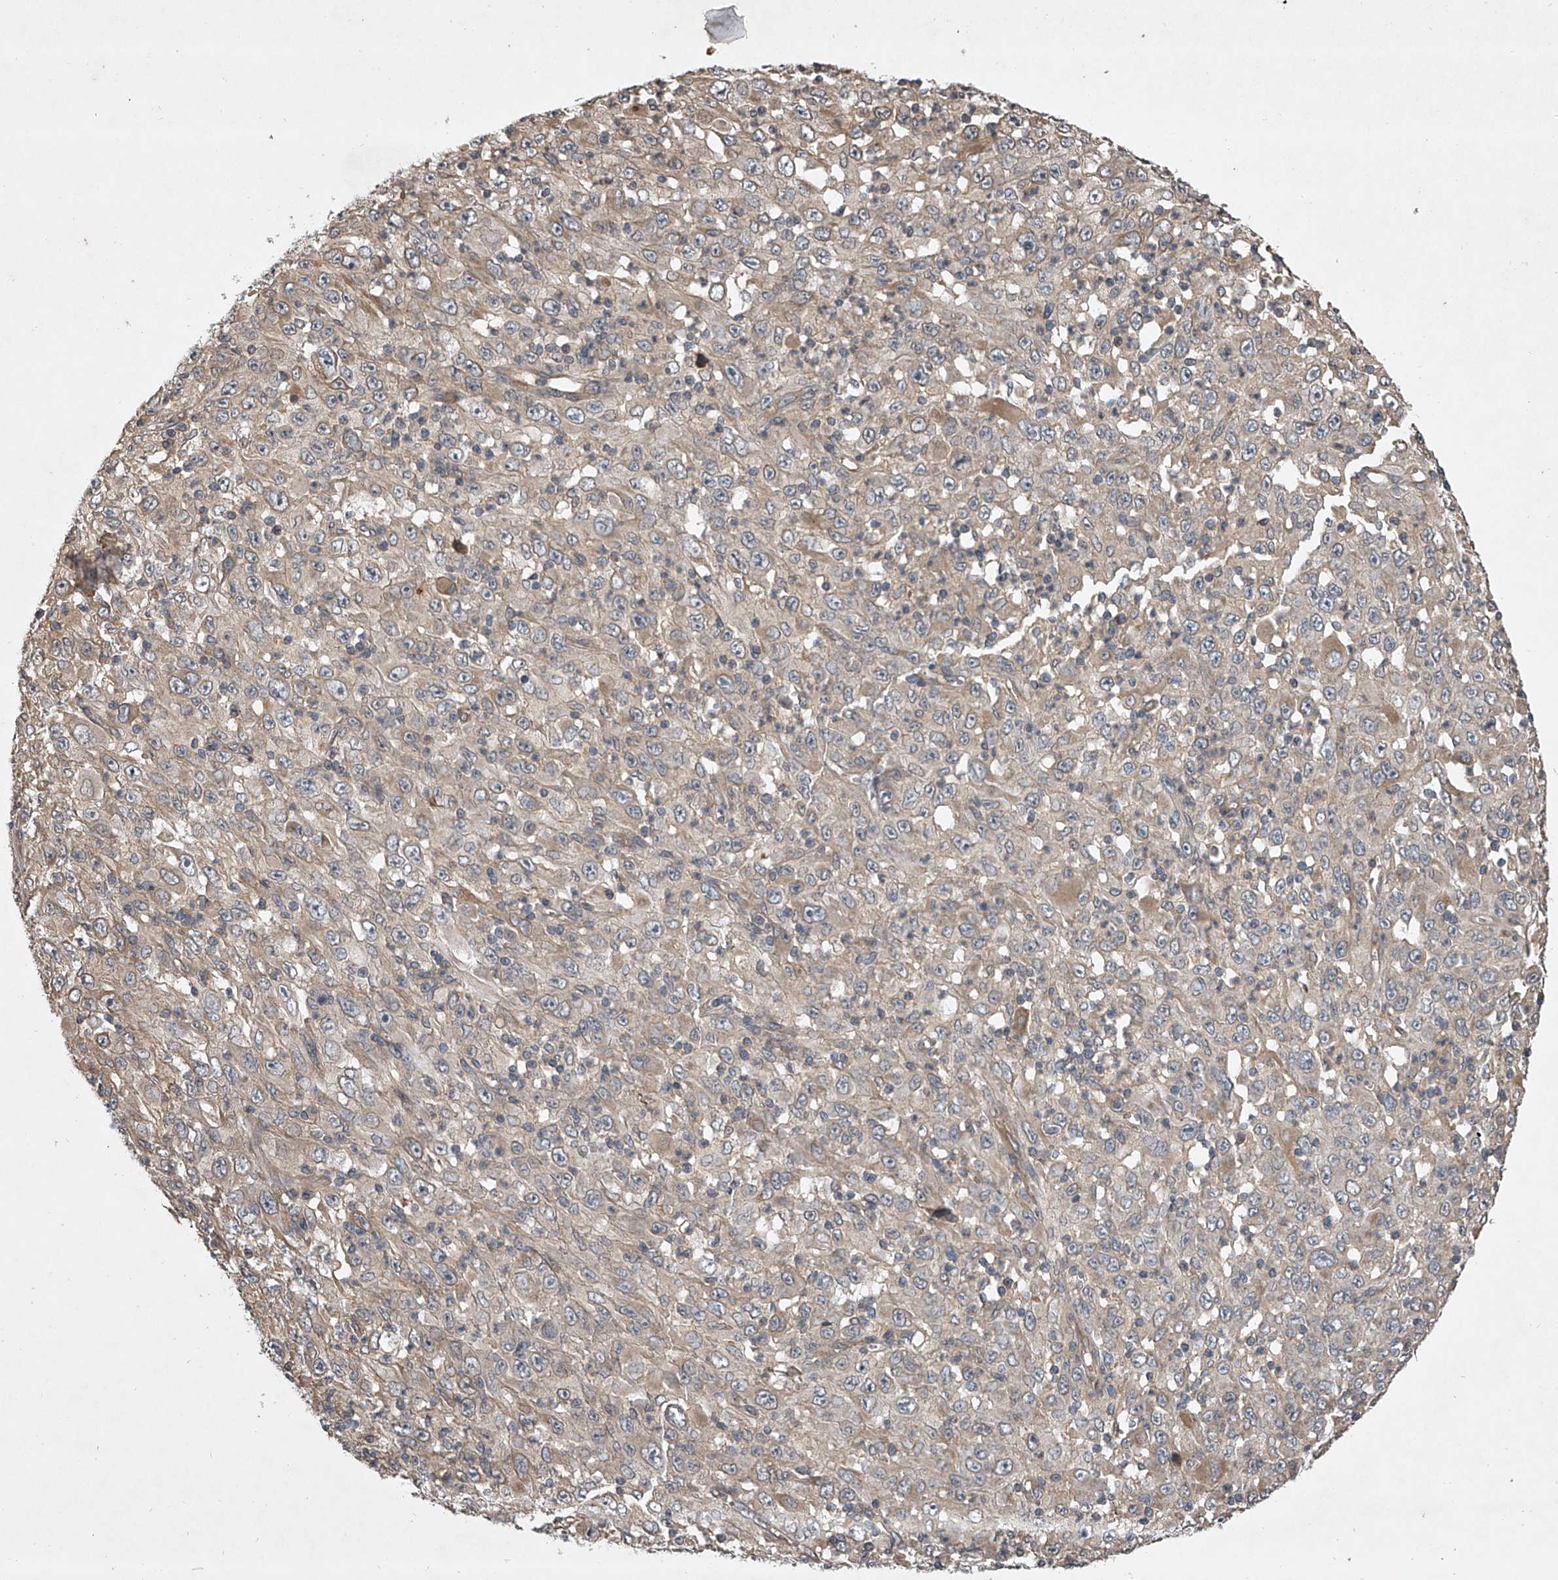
{"staining": {"intensity": "weak", "quantity": "25%-75%", "location": "cytoplasmic/membranous"}, "tissue": "melanoma", "cell_type": "Tumor cells", "image_type": "cancer", "snomed": [{"axis": "morphology", "description": "Malignant melanoma, Metastatic site"}, {"axis": "topography", "description": "Skin"}], "caption": "An image of malignant melanoma (metastatic site) stained for a protein reveals weak cytoplasmic/membranous brown staining in tumor cells.", "gene": "NFS1", "patient": {"sex": "female", "age": 56}}